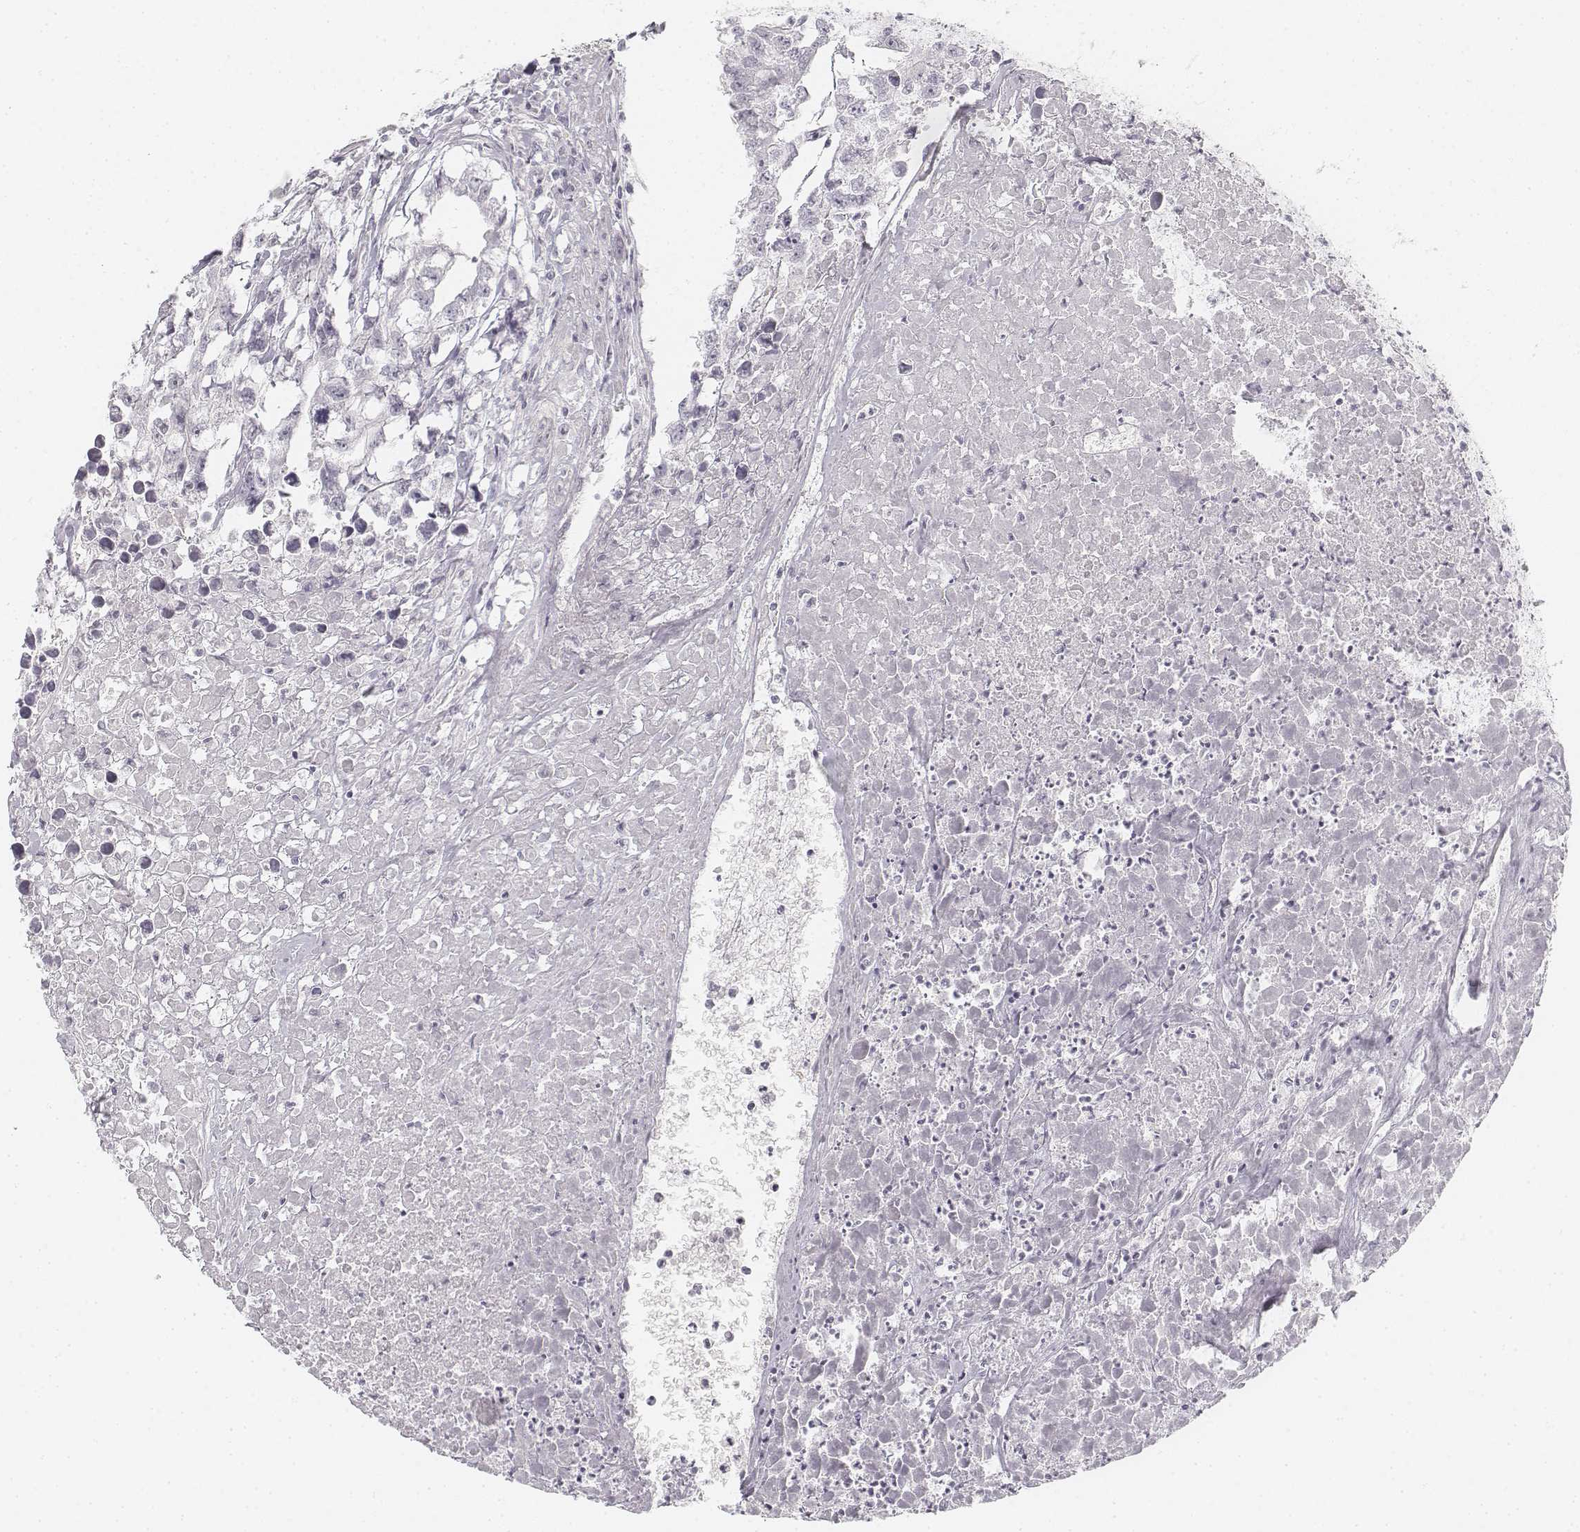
{"staining": {"intensity": "negative", "quantity": "none", "location": "none"}, "tissue": "testis cancer", "cell_type": "Tumor cells", "image_type": "cancer", "snomed": [{"axis": "morphology", "description": "Carcinoma, Embryonal, NOS"}, {"axis": "morphology", "description": "Teratoma, malignant, NOS"}, {"axis": "topography", "description": "Testis"}], "caption": "Testis cancer (teratoma (malignant)) was stained to show a protein in brown. There is no significant expression in tumor cells. (Stains: DAB (3,3'-diaminobenzidine) immunohistochemistry with hematoxylin counter stain, Microscopy: brightfield microscopy at high magnification).", "gene": "KRT25", "patient": {"sex": "male", "age": 44}}